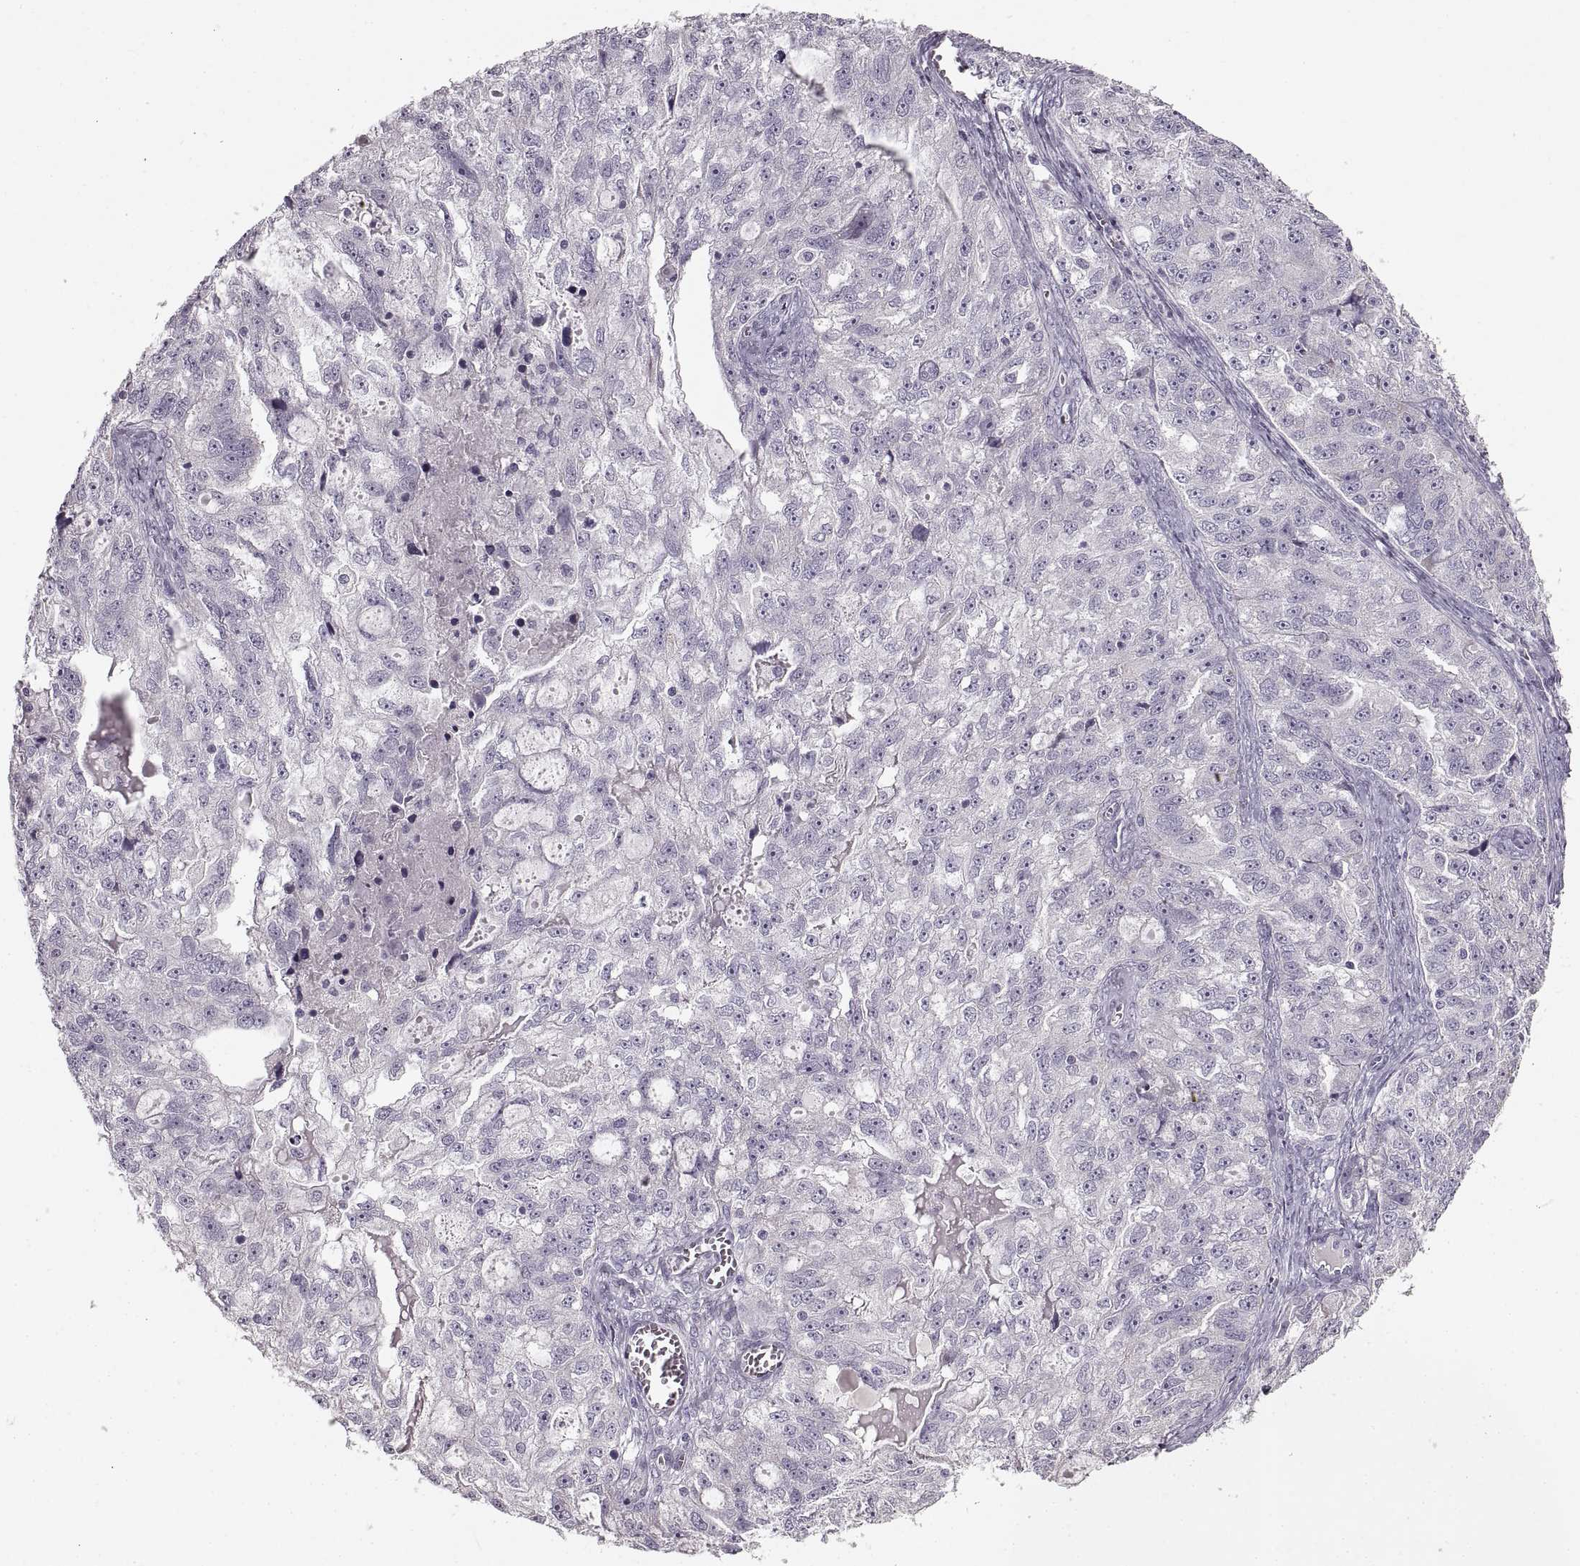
{"staining": {"intensity": "negative", "quantity": "none", "location": "none"}, "tissue": "ovarian cancer", "cell_type": "Tumor cells", "image_type": "cancer", "snomed": [{"axis": "morphology", "description": "Cystadenocarcinoma, serous, NOS"}, {"axis": "topography", "description": "Ovary"}], "caption": "Immunohistochemistry of serous cystadenocarcinoma (ovarian) demonstrates no staining in tumor cells.", "gene": "CNTN1", "patient": {"sex": "female", "age": 51}}